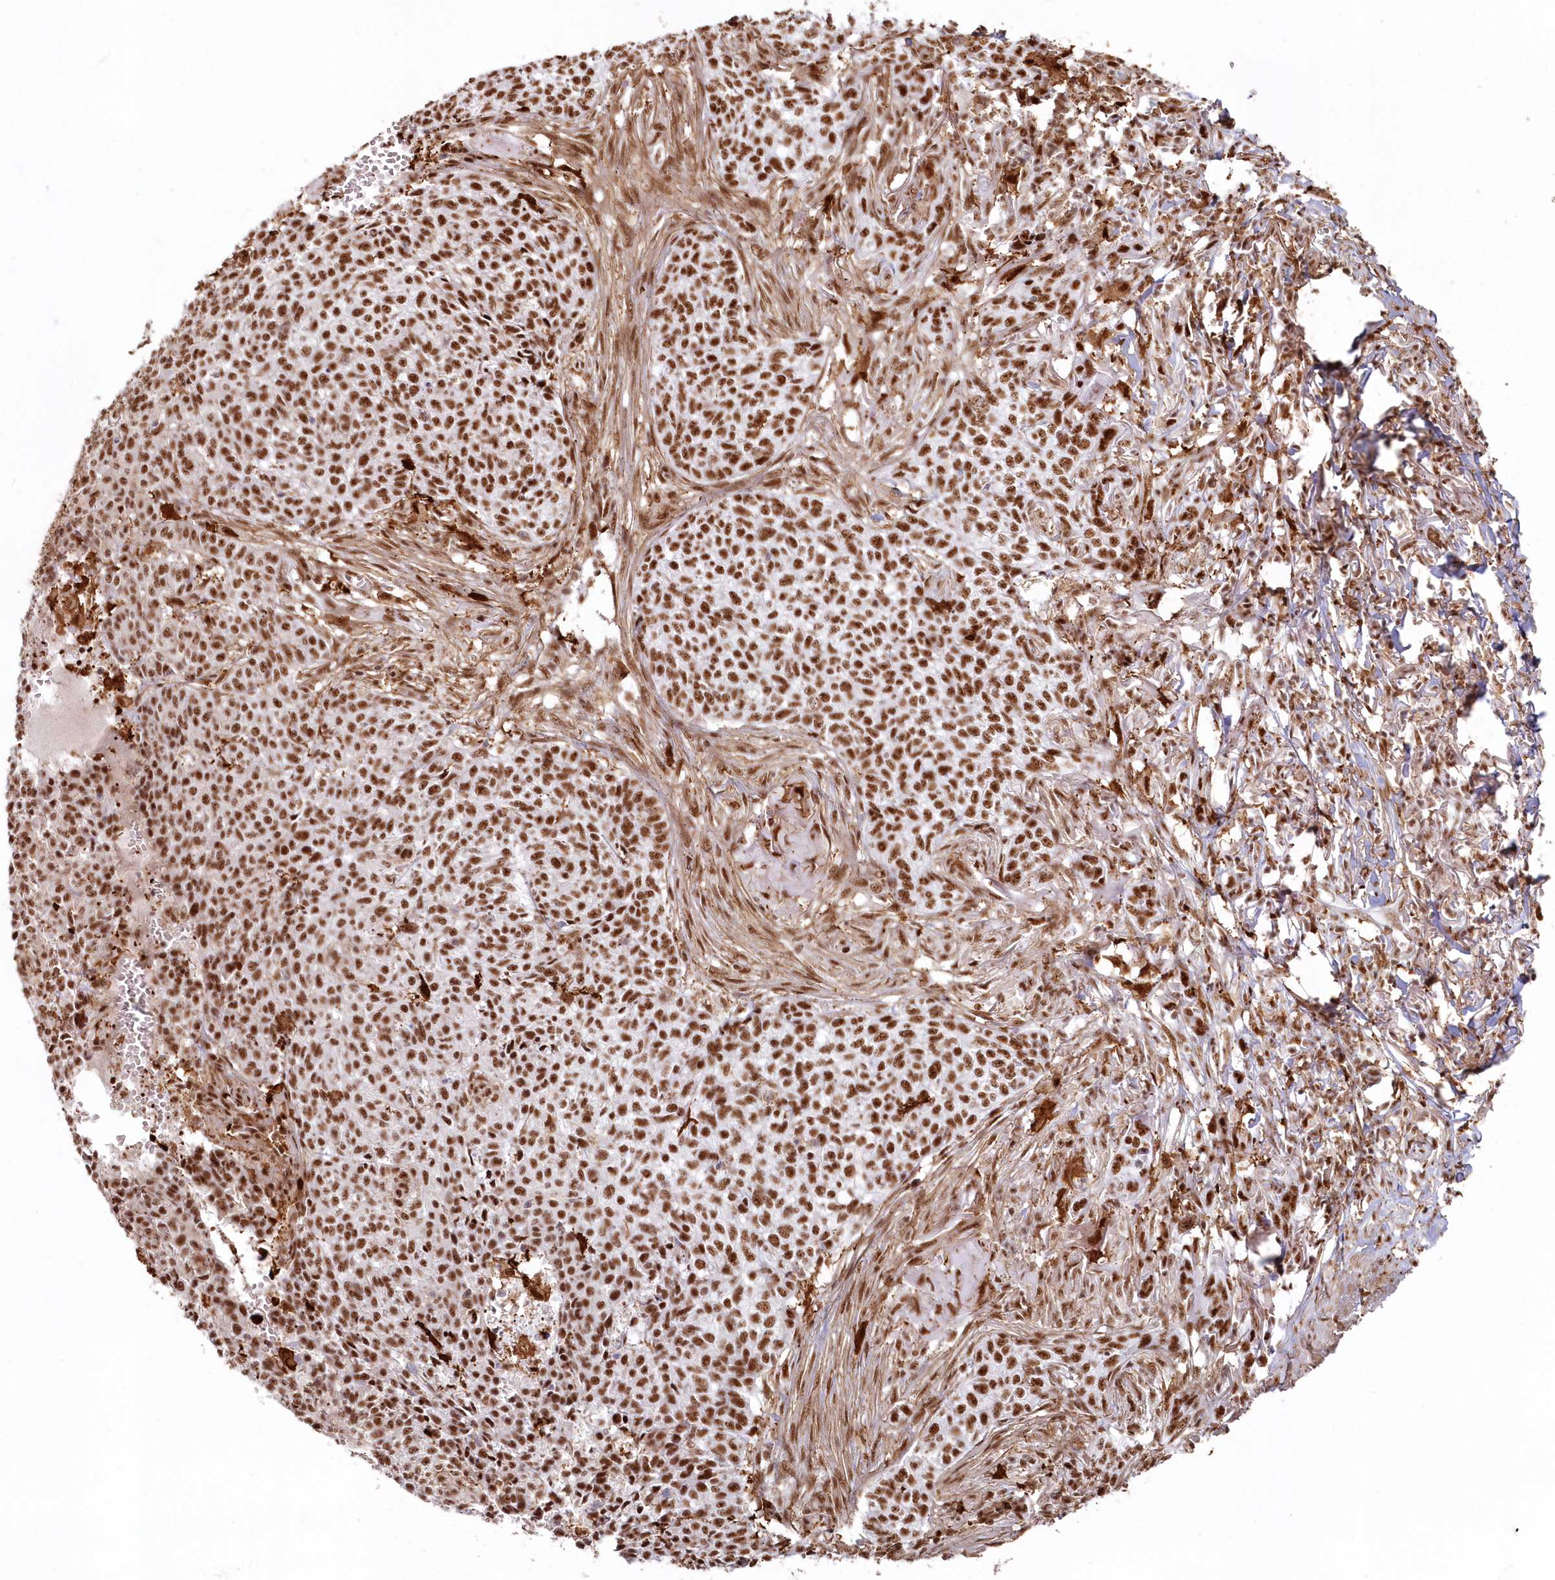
{"staining": {"intensity": "strong", "quantity": ">75%", "location": "nuclear"}, "tissue": "skin cancer", "cell_type": "Tumor cells", "image_type": "cancer", "snomed": [{"axis": "morphology", "description": "Basal cell carcinoma"}, {"axis": "topography", "description": "Skin"}], "caption": "Basal cell carcinoma (skin) stained with a brown dye shows strong nuclear positive expression in about >75% of tumor cells.", "gene": "DDX46", "patient": {"sex": "male", "age": 85}}